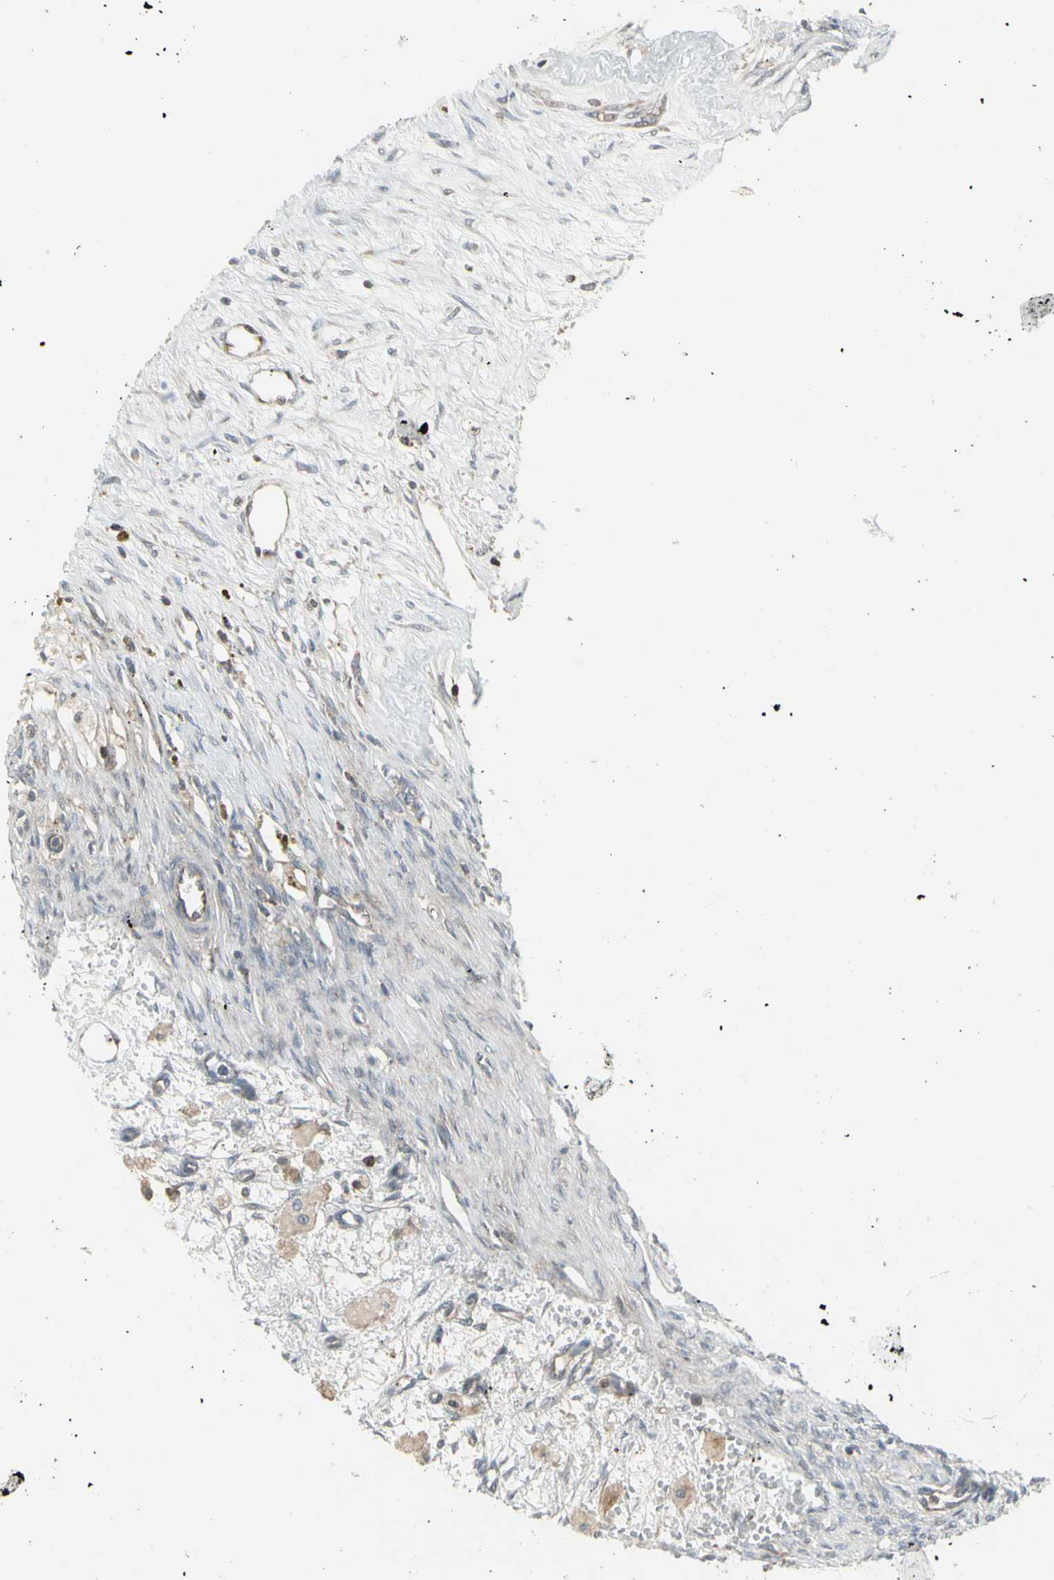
{"staining": {"intensity": "weak", "quantity": "25%-75%", "location": "cytoplasmic/membranous"}, "tissue": "ovary", "cell_type": "Ovarian stroma cells", "image_type": "normal", "snomed": [{"axis": "morphology", "description": "Normal tissue, NOS"}, {"axis": "topography", "description": "Ovary"}], "caption": "High-power microscopy captured an immunohistochemistry histopathology image of unremarkable ovary, revealing weak cytoplasmic/membranous staining in approximately 25%-75% of ovarian stroma cells. The protein is shown in brown color, while the nuclei are stained blue.", "gene": "EPS15", "patient": {"sex": "female", "age": 33}}